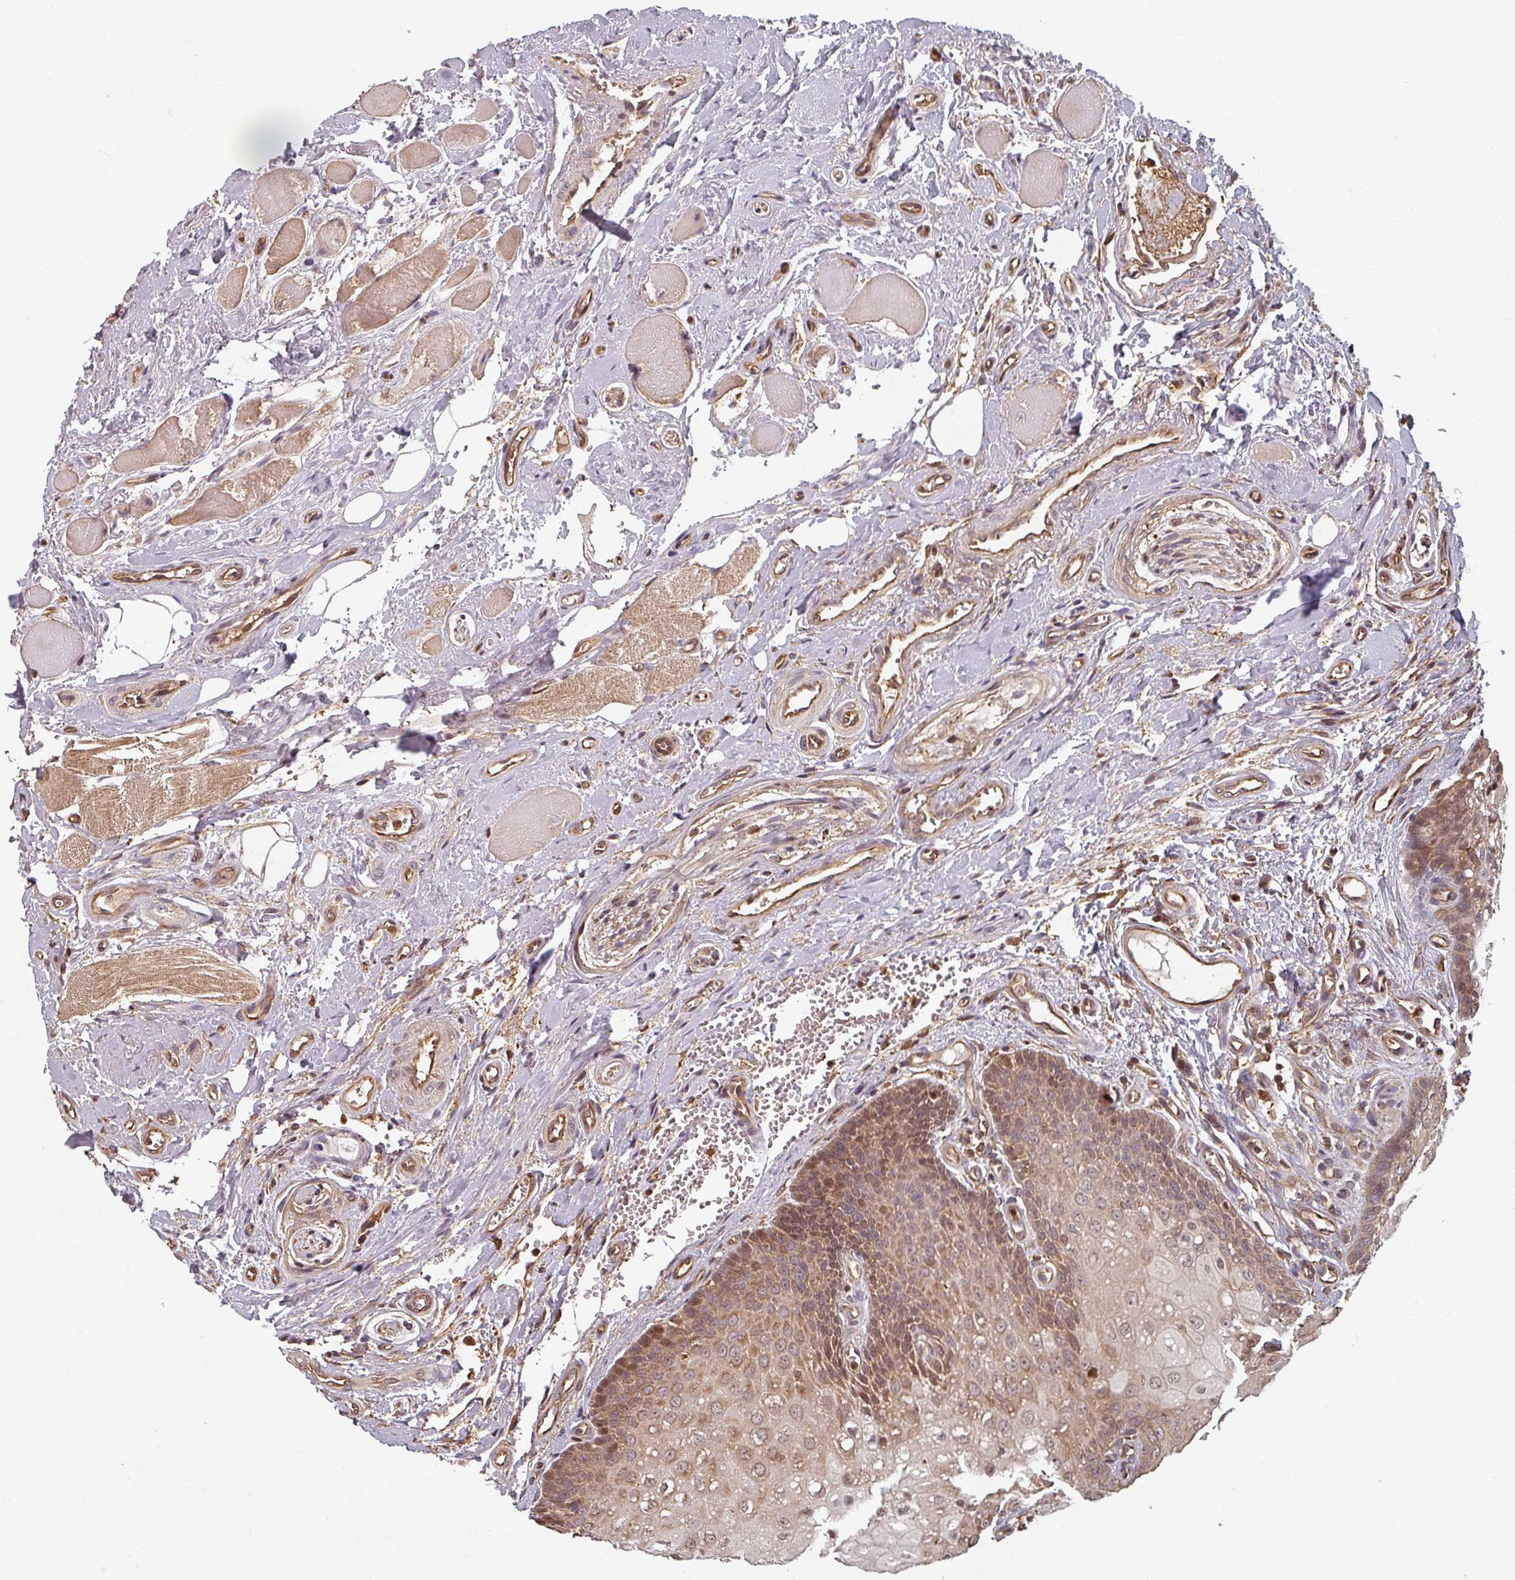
{"staining": {"intensity": "moderate", "quantity": ">75%", "location": "cytoplasmic/membranous,nuclear"}, "tissue": "oral mucosa", "cell_type": "Squamous epithelial cells", "image_type": "normal", "snomed": [{"axis": "morphology", "description": "Normal tissue, NOS"}, {"axis": "morphology", "description": "Squamous cell carcinoma, NOS"}, {"axis": "topography", "description": "Oral tissue"}, {"axis": "topography", "description": "Tounge, NOS"}, {"axis": "topography", "description": "Head-Neck"}], "caption": "Protein analysis of unremarkable oral mucosa reveals moderate cytoplasmic/membranous,nuclear expression in about >75% of squamous epithelial cells.", "gene": "EID1", "patient": {"sex": "male", "age": 79}}